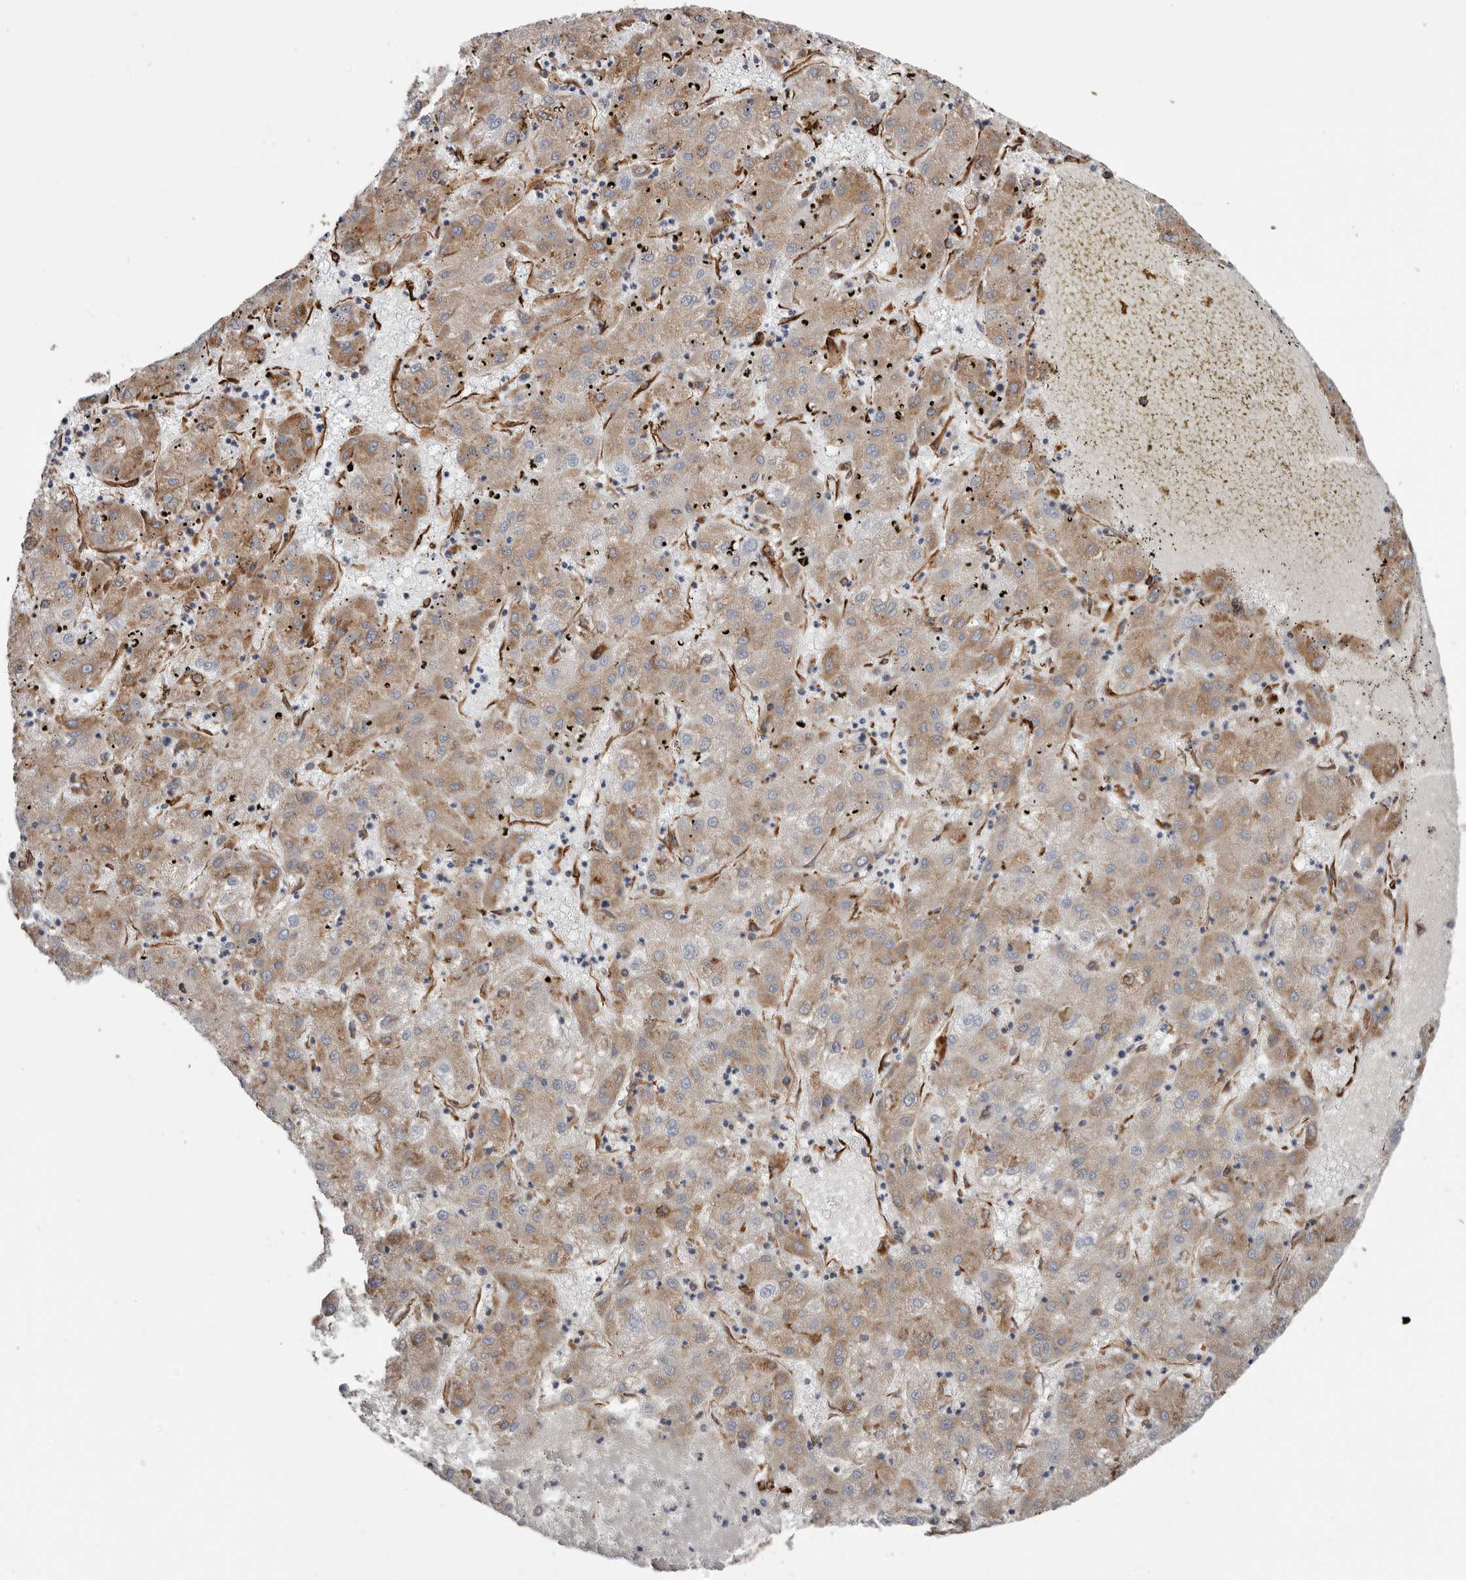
{"staining": {"intensity": "moderate", "quantity": ">75%", "location": "cytoplasmic/membranous"}, "tissue": "liver cancer", "cell_type": "Tumor cells", "image_type": "cancer", "snomed": [{"axis": "morphology", "description": "Carcinoma, Hepatocellular, NOS"}, {"axis": "topography", "description": "Liver"}], "caption": "Immunohistochemistry (IHC) photomicrograph of liver cancer (hepatocellular carcinoma) stained for a protein (brown), which exhibits medium levels of moderate cytoplasmic/membranous positivity in approximately >75% of tumor cells.", "gene": "SEMA3E", "patient": {"sex": "male", "age": 72}}